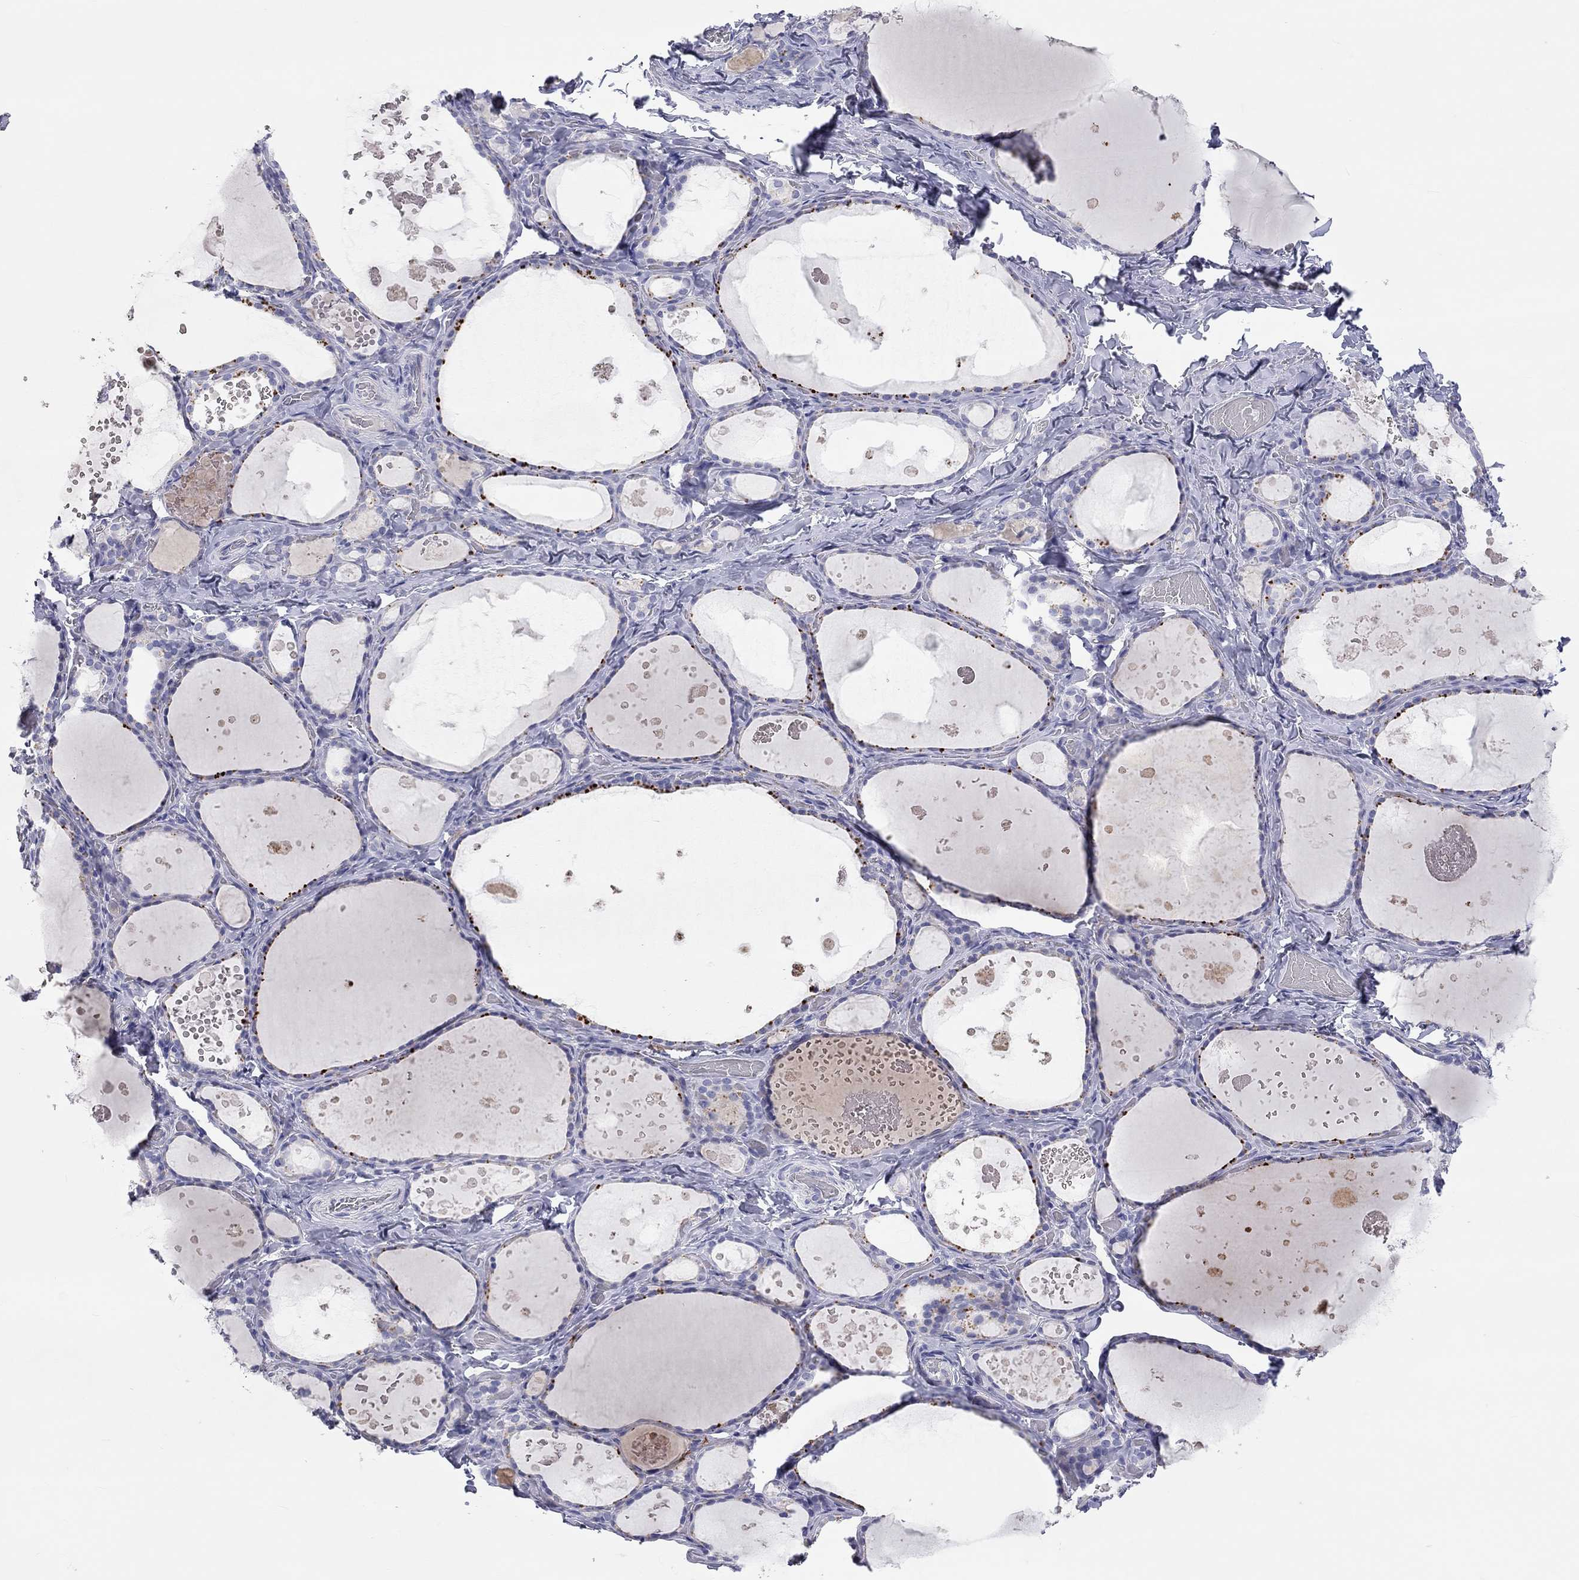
{"staining": {"intensity": "negative", "quantity": "none", "location": "none"}, "tissue": "thyroid gland", "cell_type": "Glandular cells", "image_type": "normal", "snomed": [{"axis": "morphology", "description": "Normal tissue, NOS"}, {"axis": "topography", "description": "Thyroid gland"}], "caption": "Immunohistochemistry (IHC) micrograph of normal human thyroid gland stained for a protein (brown), which demonstrates no expression in glandular cells. (DAB (3,3'-diaminobenzidine) IHC visualized using brightfield microscopy, high magnification).", "gene": "ST7L", "patient": {"sex": "female", "age": 56}}